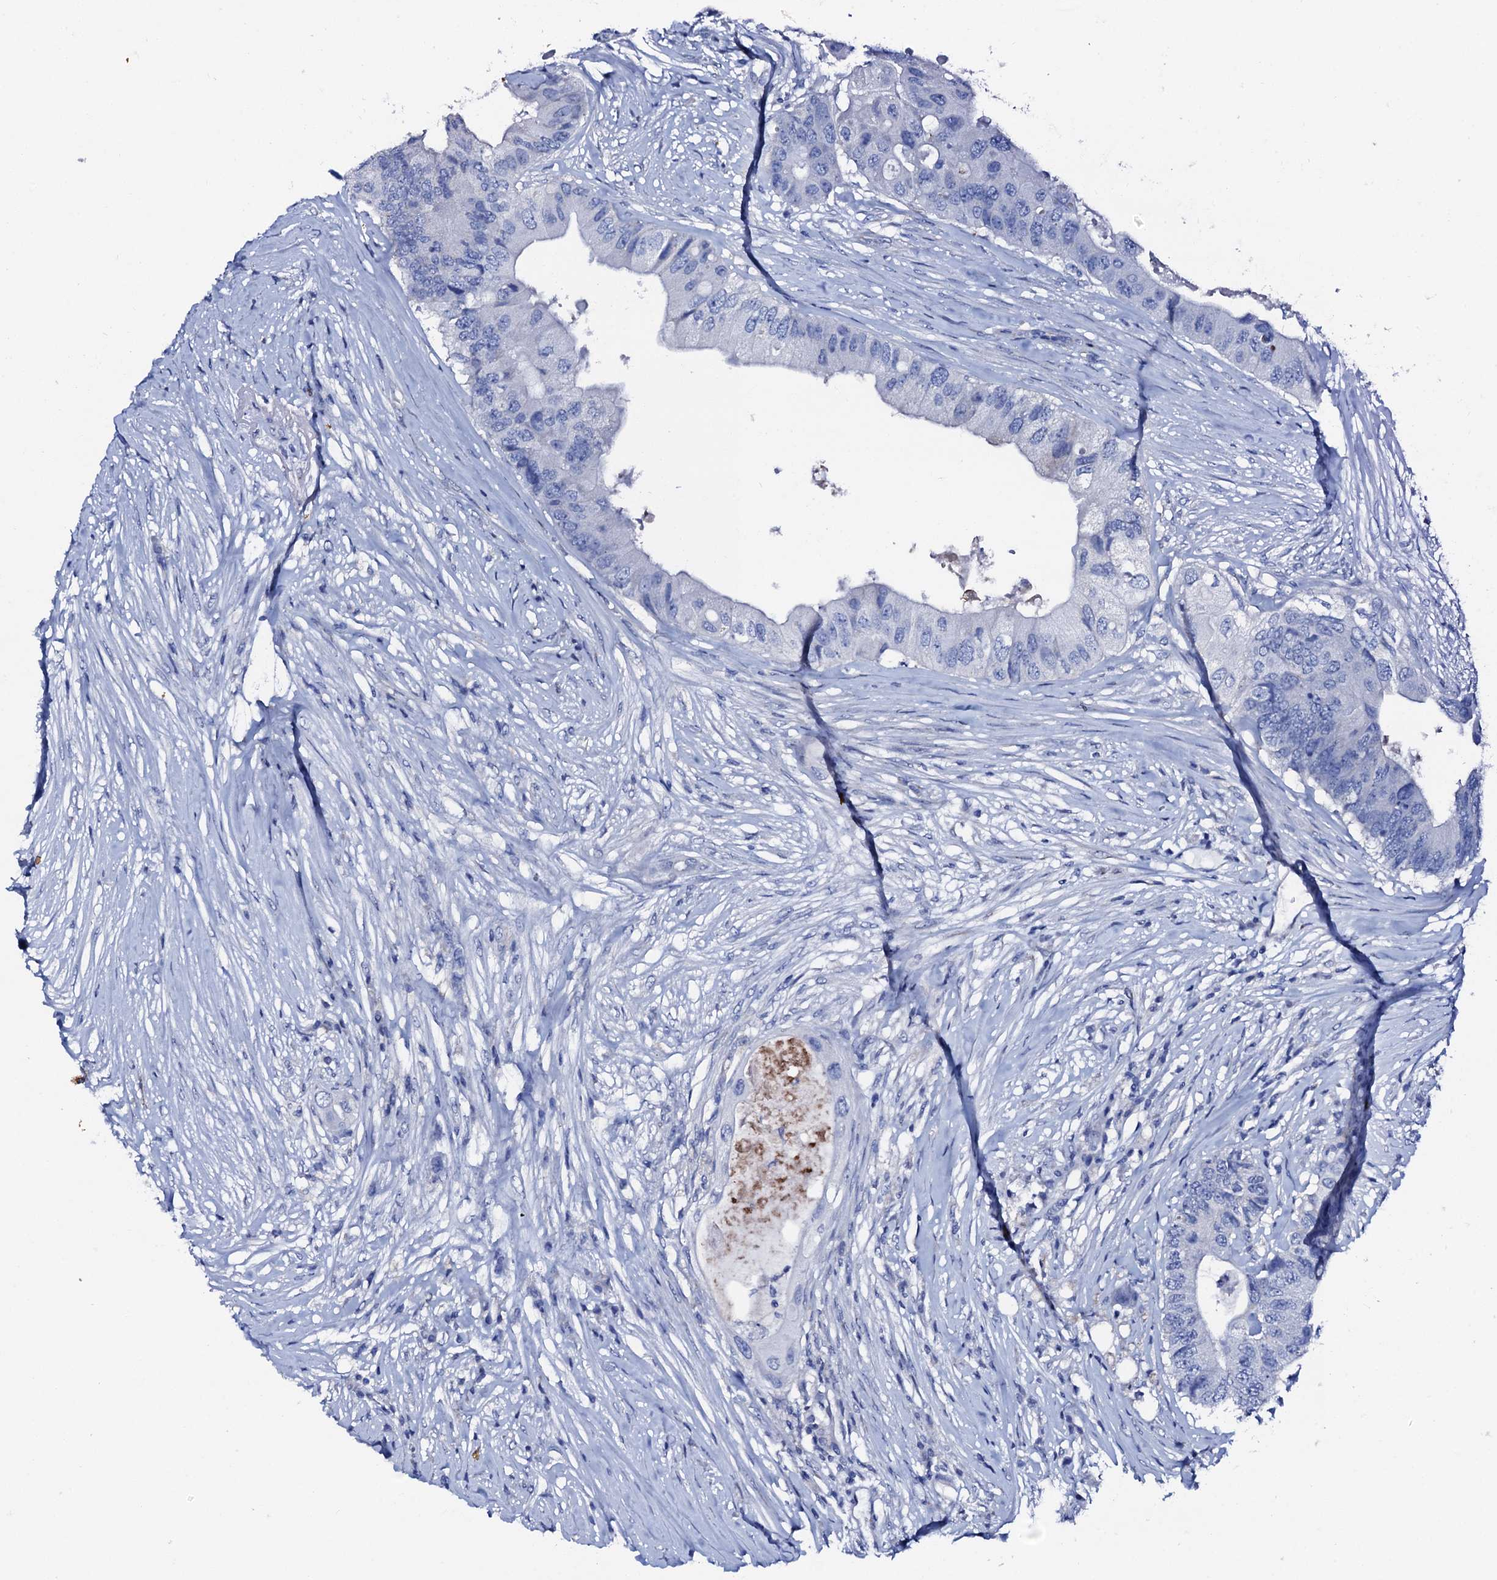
{"staining": {"intensity": "negative", "quantity": "none", "location": "none"}, "tissue": "colorectal cancer", "cell_type": "Tumor cells", "image_type": "cancer", "snomed": [{"axis": "morphology", "description": "Adenocarcinoma, NOS"}, {"axis": "topography", "description": "Colon"}], "caption": "This is an immunohistochemistry image of colorectal cancer. There is no positivity in tumor cells.", "gene": "AMER2", "patient": {"sex": "male", "age": 71}}